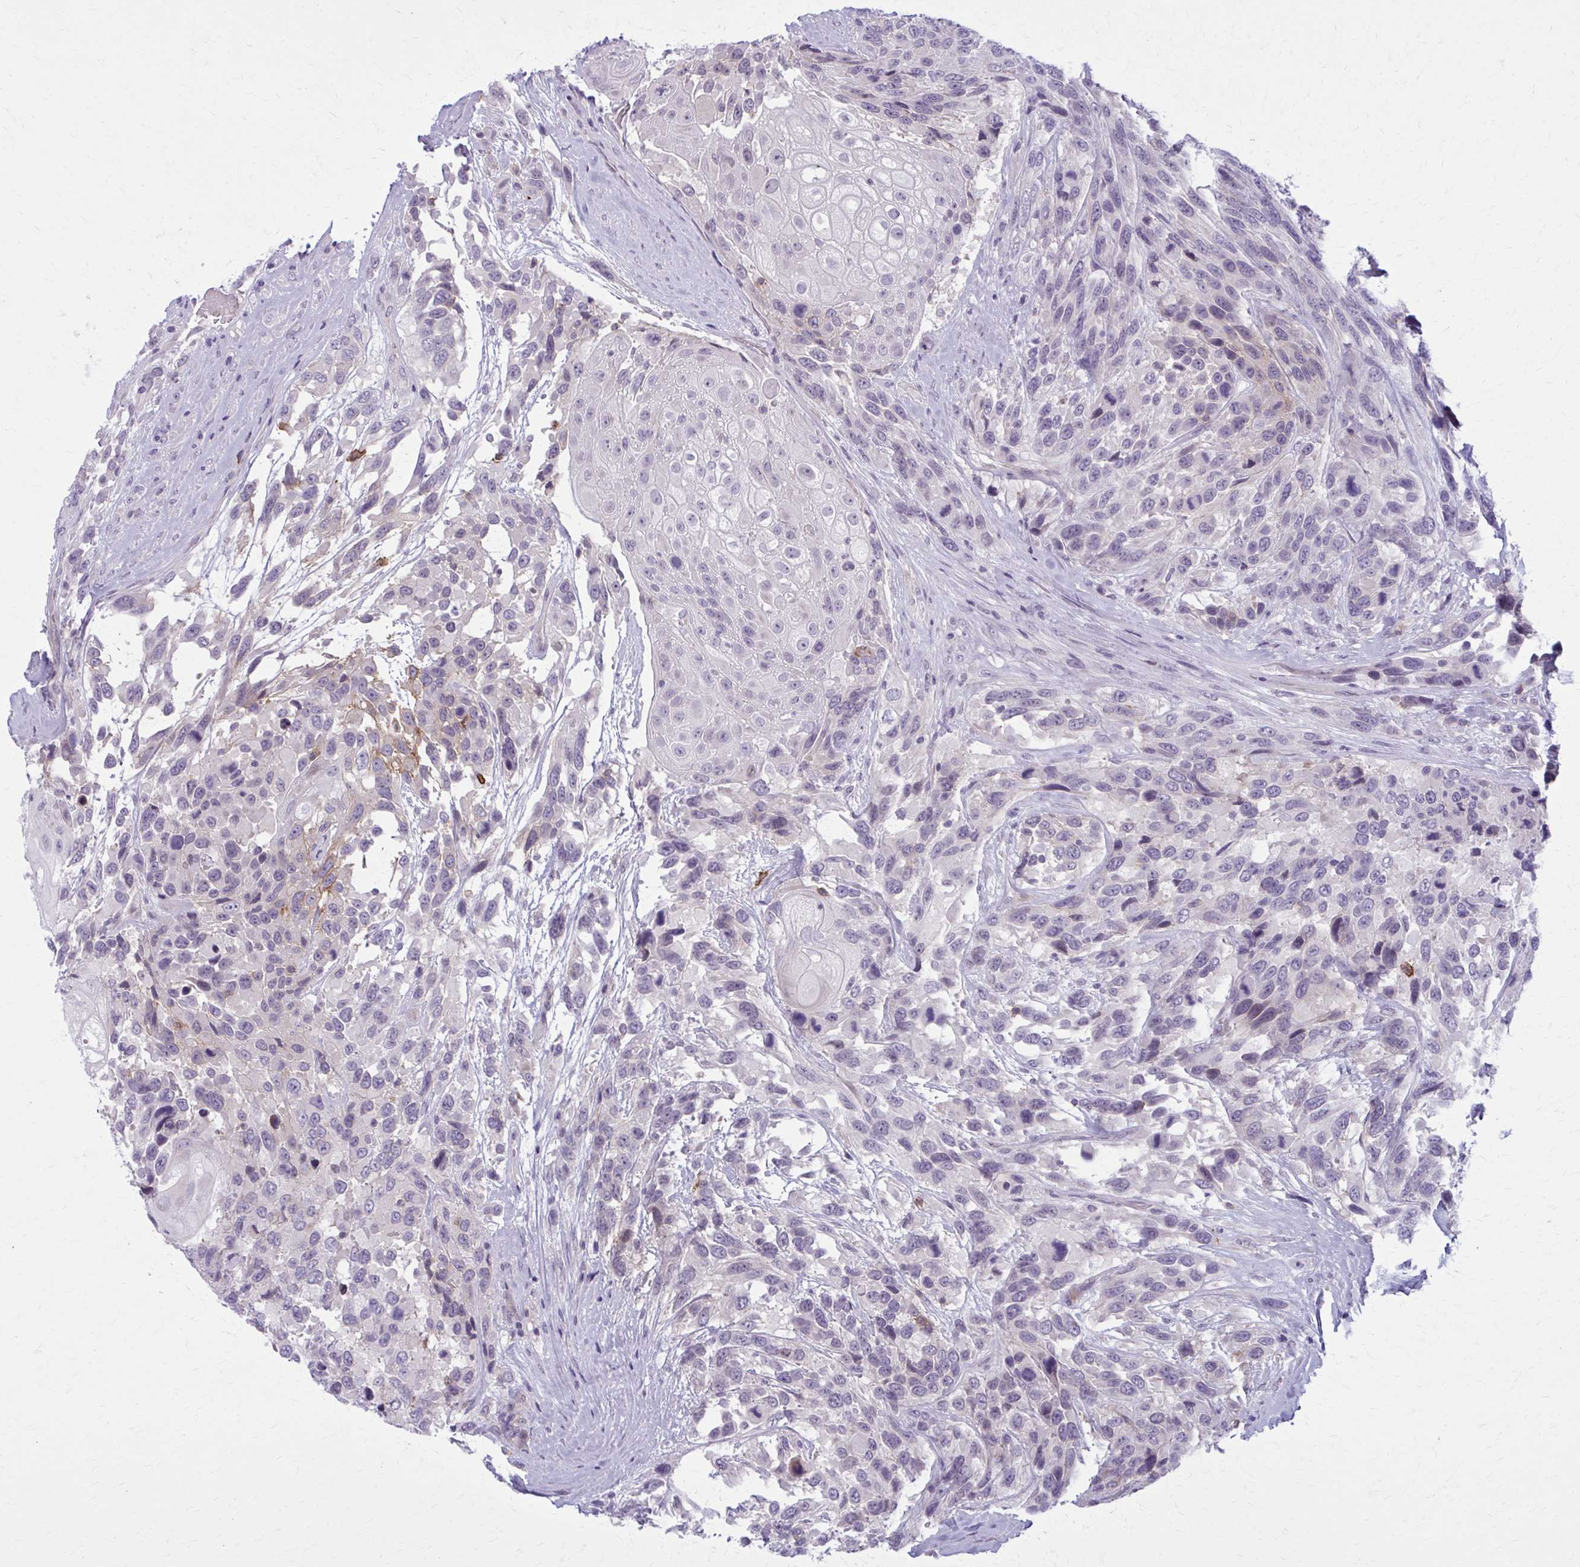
{"staining": {"intensity": "negative", "quantity": "none", "location": "none"}, "tissue": "urothelial cancer", "cell_type": "Tumor cells", "image_type": "cancer", "snomed": [{"axis": "morphology", "description": "Urothelial carcinoma, High grade"}, {"axis": "topography", "description": "Urinary bladder"}], "caption": "Tumor cells are negative for protein expression in human urothelial cancer. (DAB IHC visualized using brightfield microscopy, high magnification).", "gene": "CD38", "patient": {"sex": "female", "age": 70}}